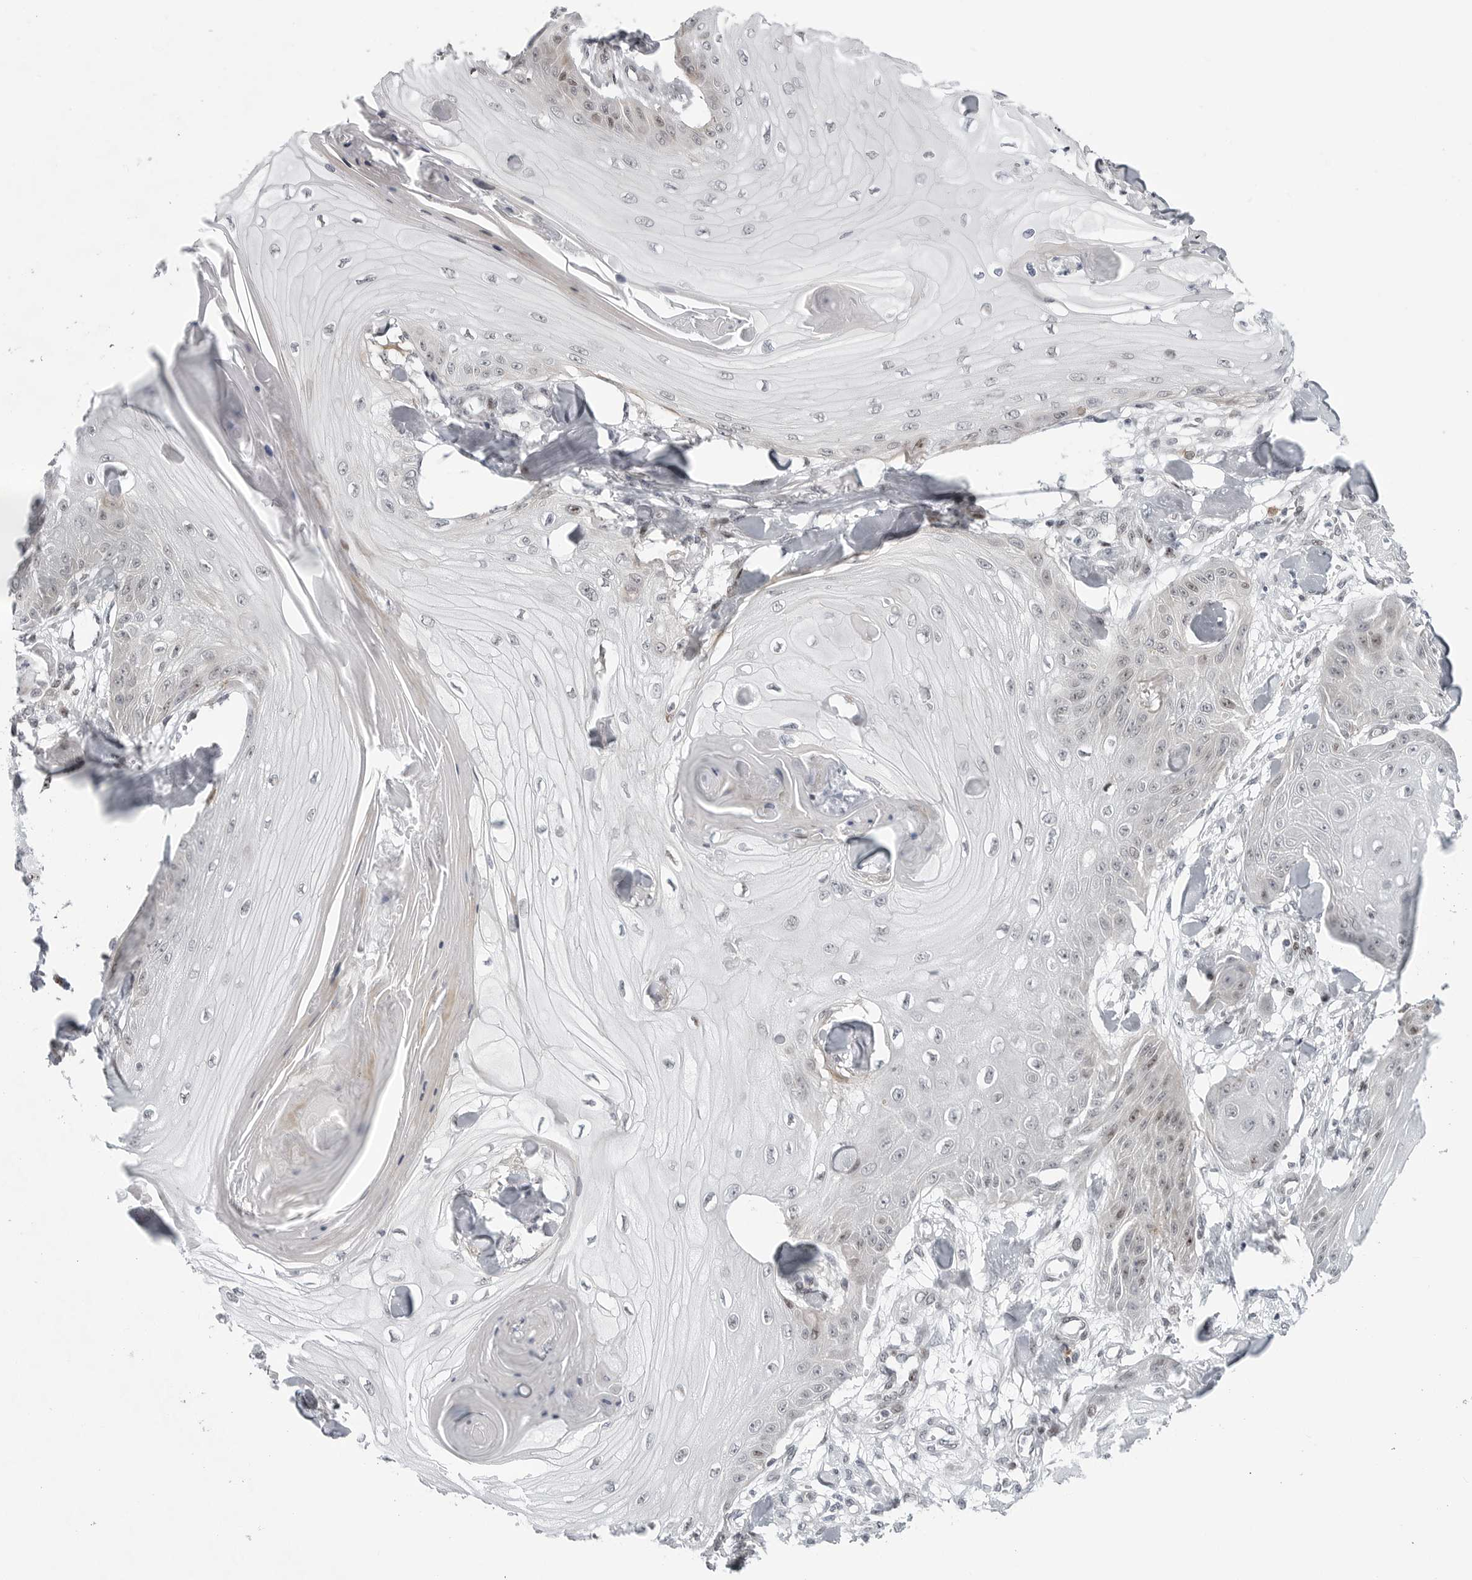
{"staining": {"intensity": "weak", "quantity": "<25%", "location": "cytoplasmic/membranous,nuclear"}, "tissue": "skin cancer", "cell_type": "Tumor cells", "image_type": "cancer", "snomed": [{"axis": "morphology", "description": "Squamous cell carcinoma, NOS"}, {"axis": "topography", "description": "Skin"}], "caption": "This is an immunohistochemistry (IHC) micrograph of human skin squamous cell carcinoma. There is no expression in tumor cells.", "gene": "FAM135B", "patient": {"sex": "male", "age": 74}}